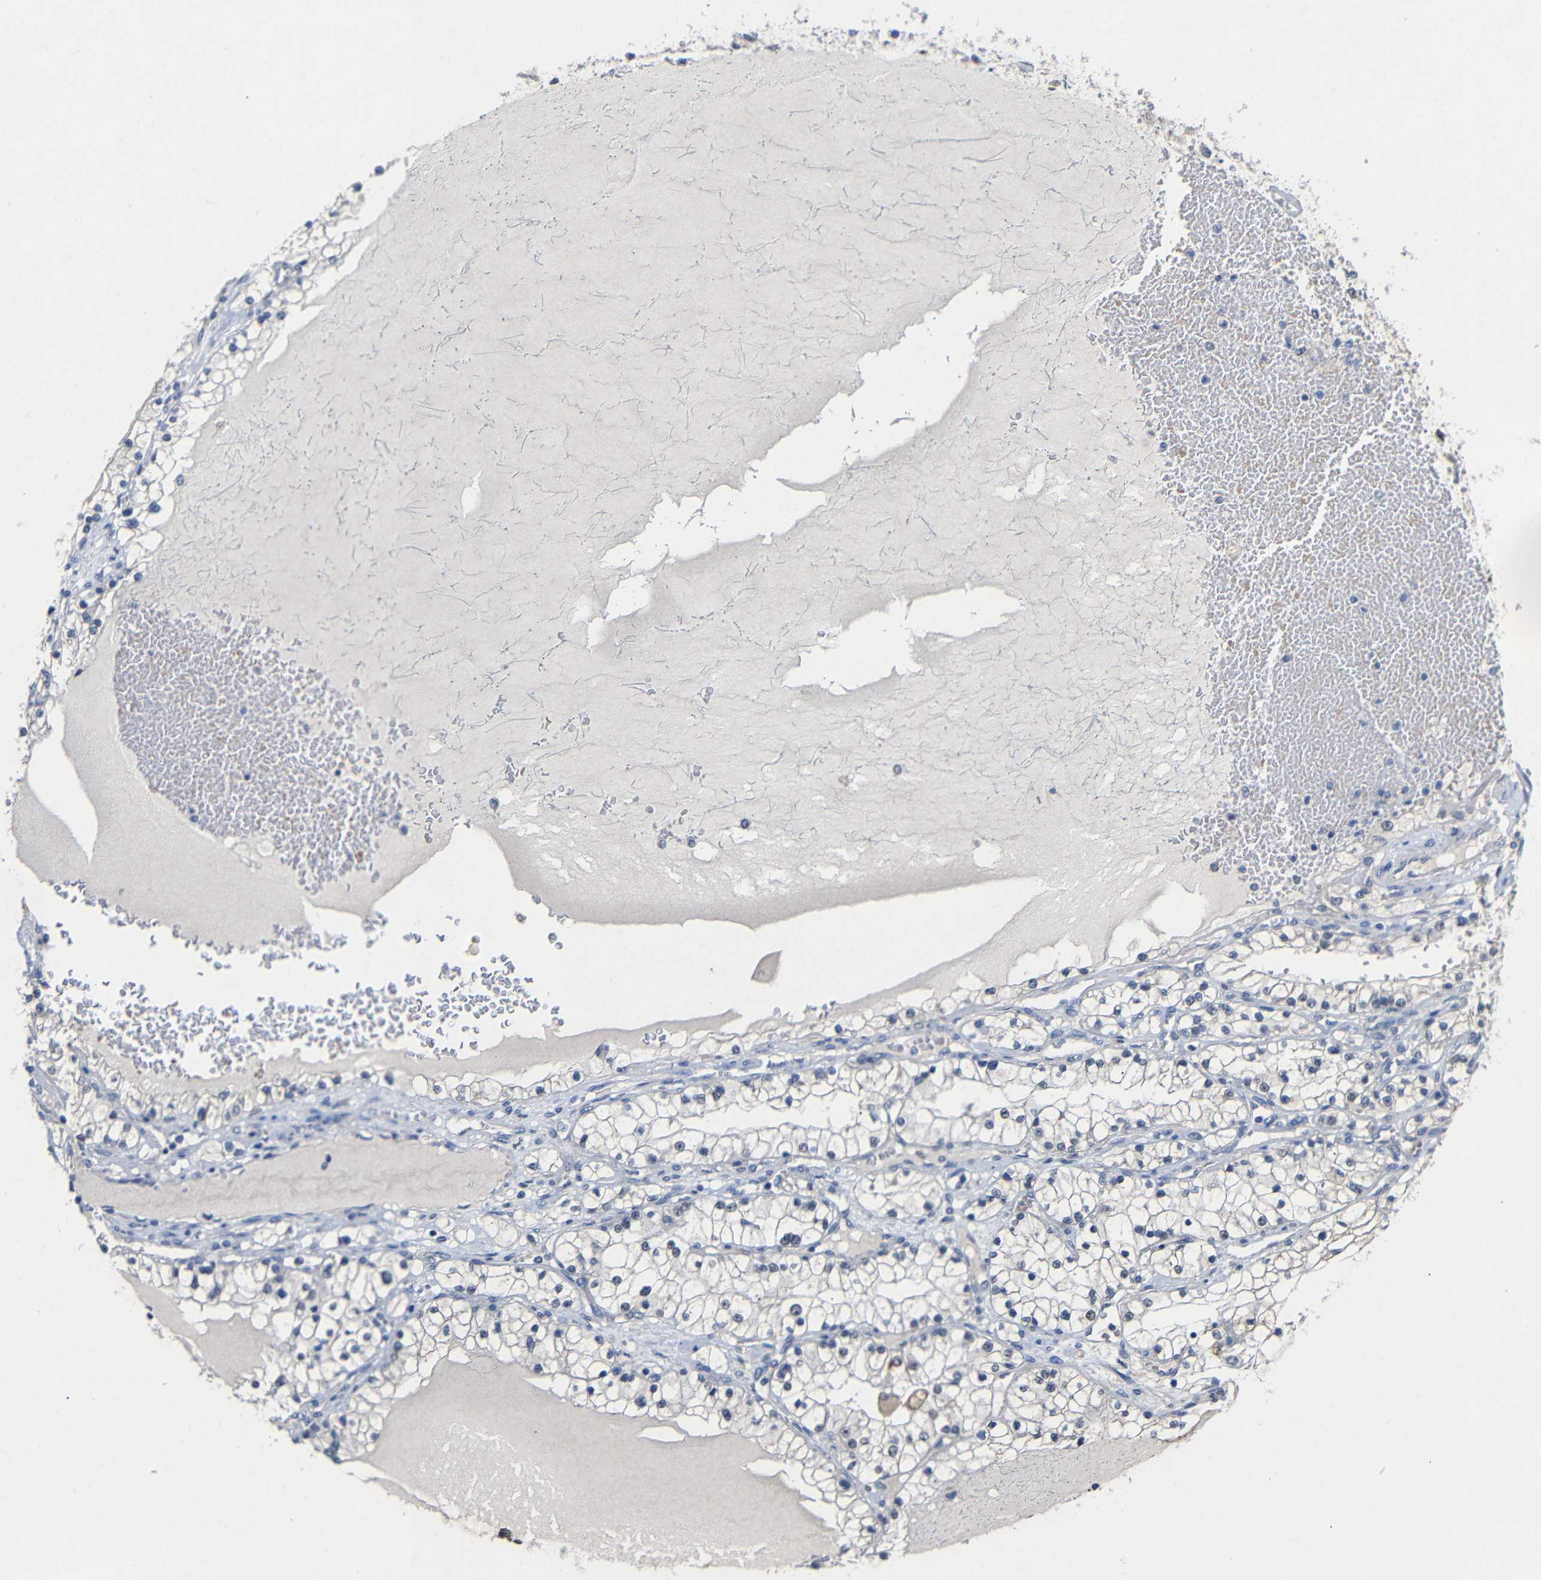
{"staining": {"intensity": "moderate", "quantity": "<25%", "location": "nuclear"}, "tissue": "renal cancer", "cell_type": "Tumor cells", "image_type": "cancer", "snomed": [{"axis": "morphology", "description": "Adenocarcinoma, NOS"}, {"axis": "topography", "description": "Kidney"}], "caption": "Adenocarcinoma (renal) stained with a protein marker exhibits moderate staining in tumor cells.", "gene": "HNF1A", "patient": {"sex": "male", "age": 68}}